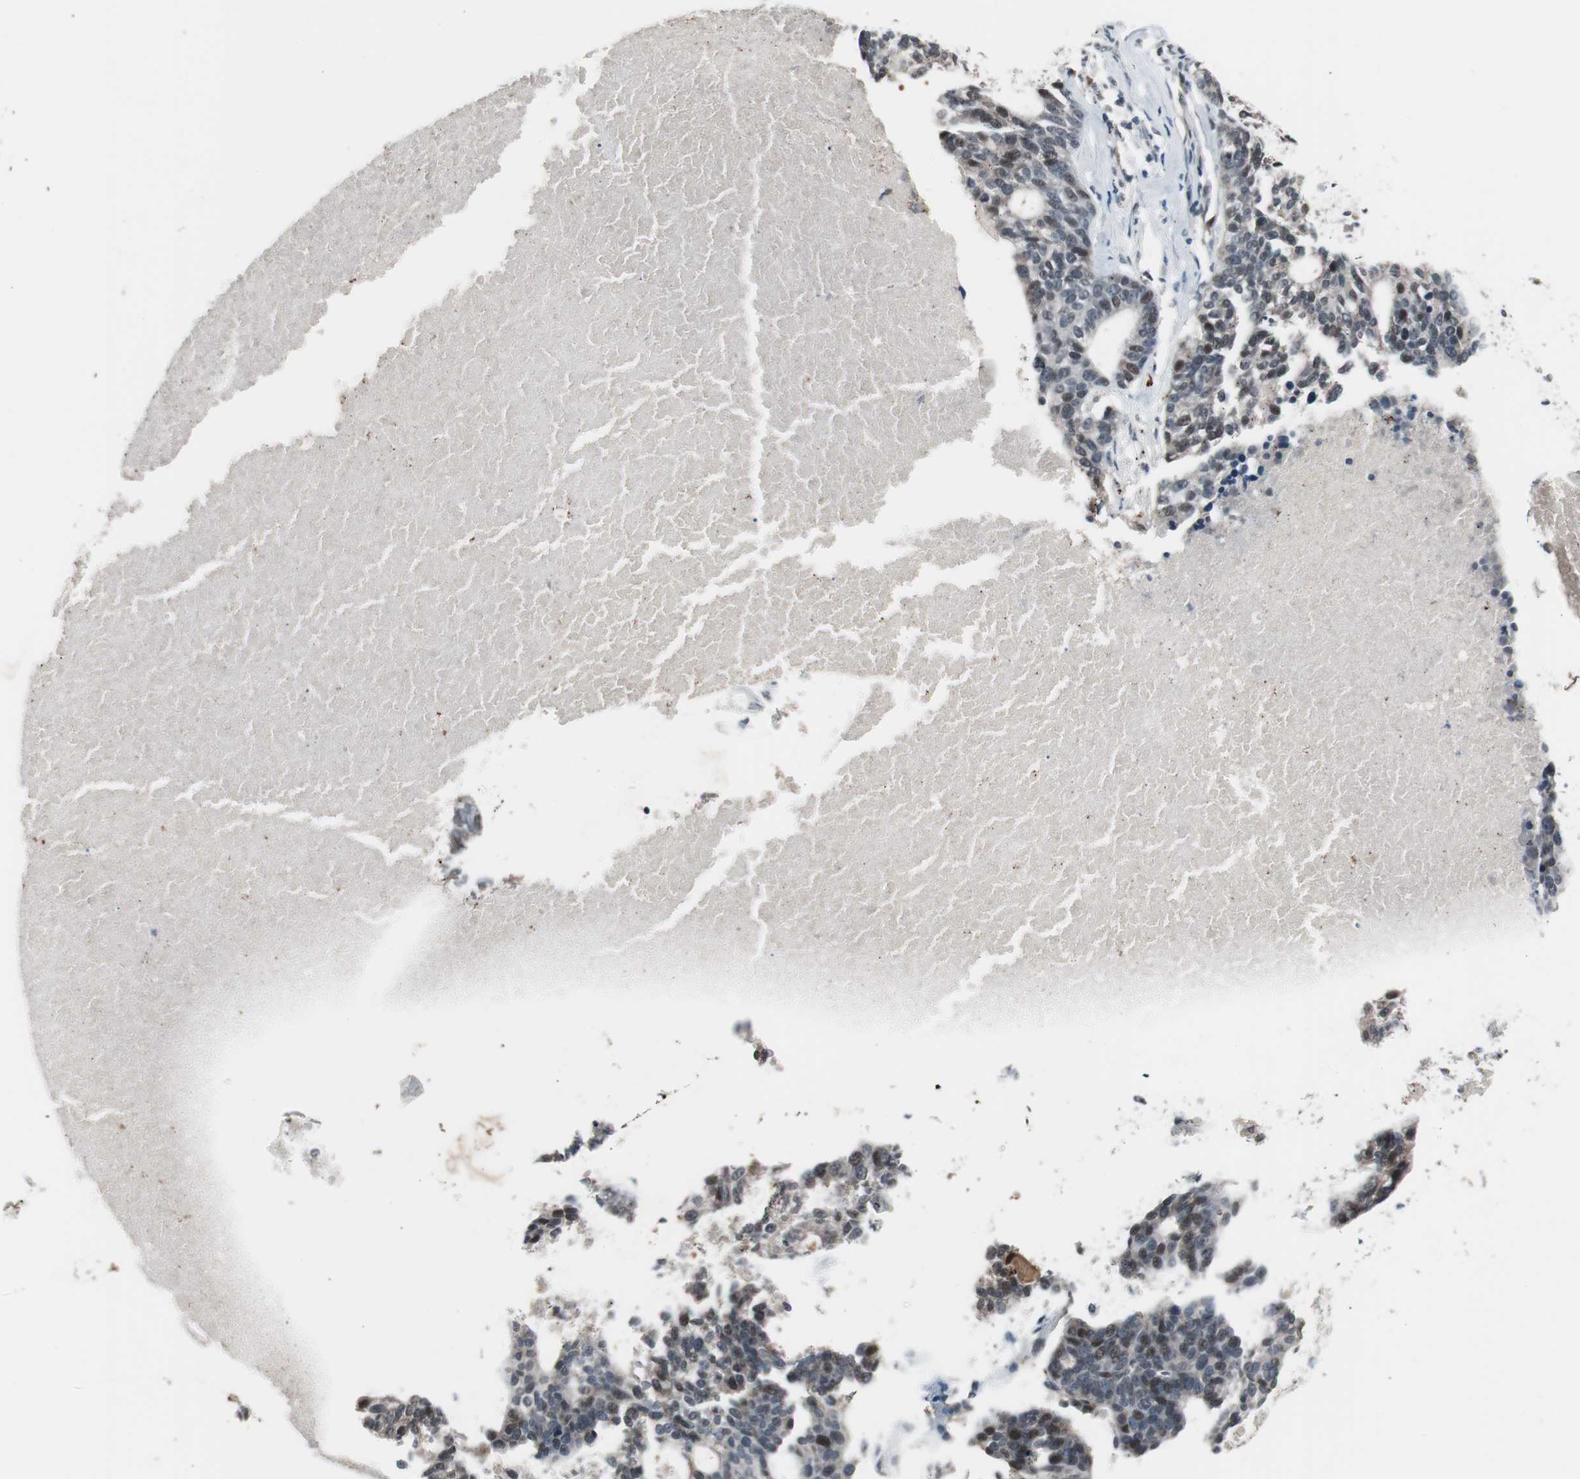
{"staining": {"intensity": "weak", "quantity": "<25%", "location": "nuclear"}, "tissue": "ovarian cancer", "cell_type": "Tumor cells", "image_type": "cancer", "snomed": [{"axis": "morphology", "description": "Cystadenocarcinoma, serous, NOS"}, {"axis": "topography", "description": "Ovary"}], "caption": "Micrograph shows no significant protein staining in tumor cells of ovarian cancer.", "gene": "BOLA1", "patient": {"sex": "female", "age": 59}}